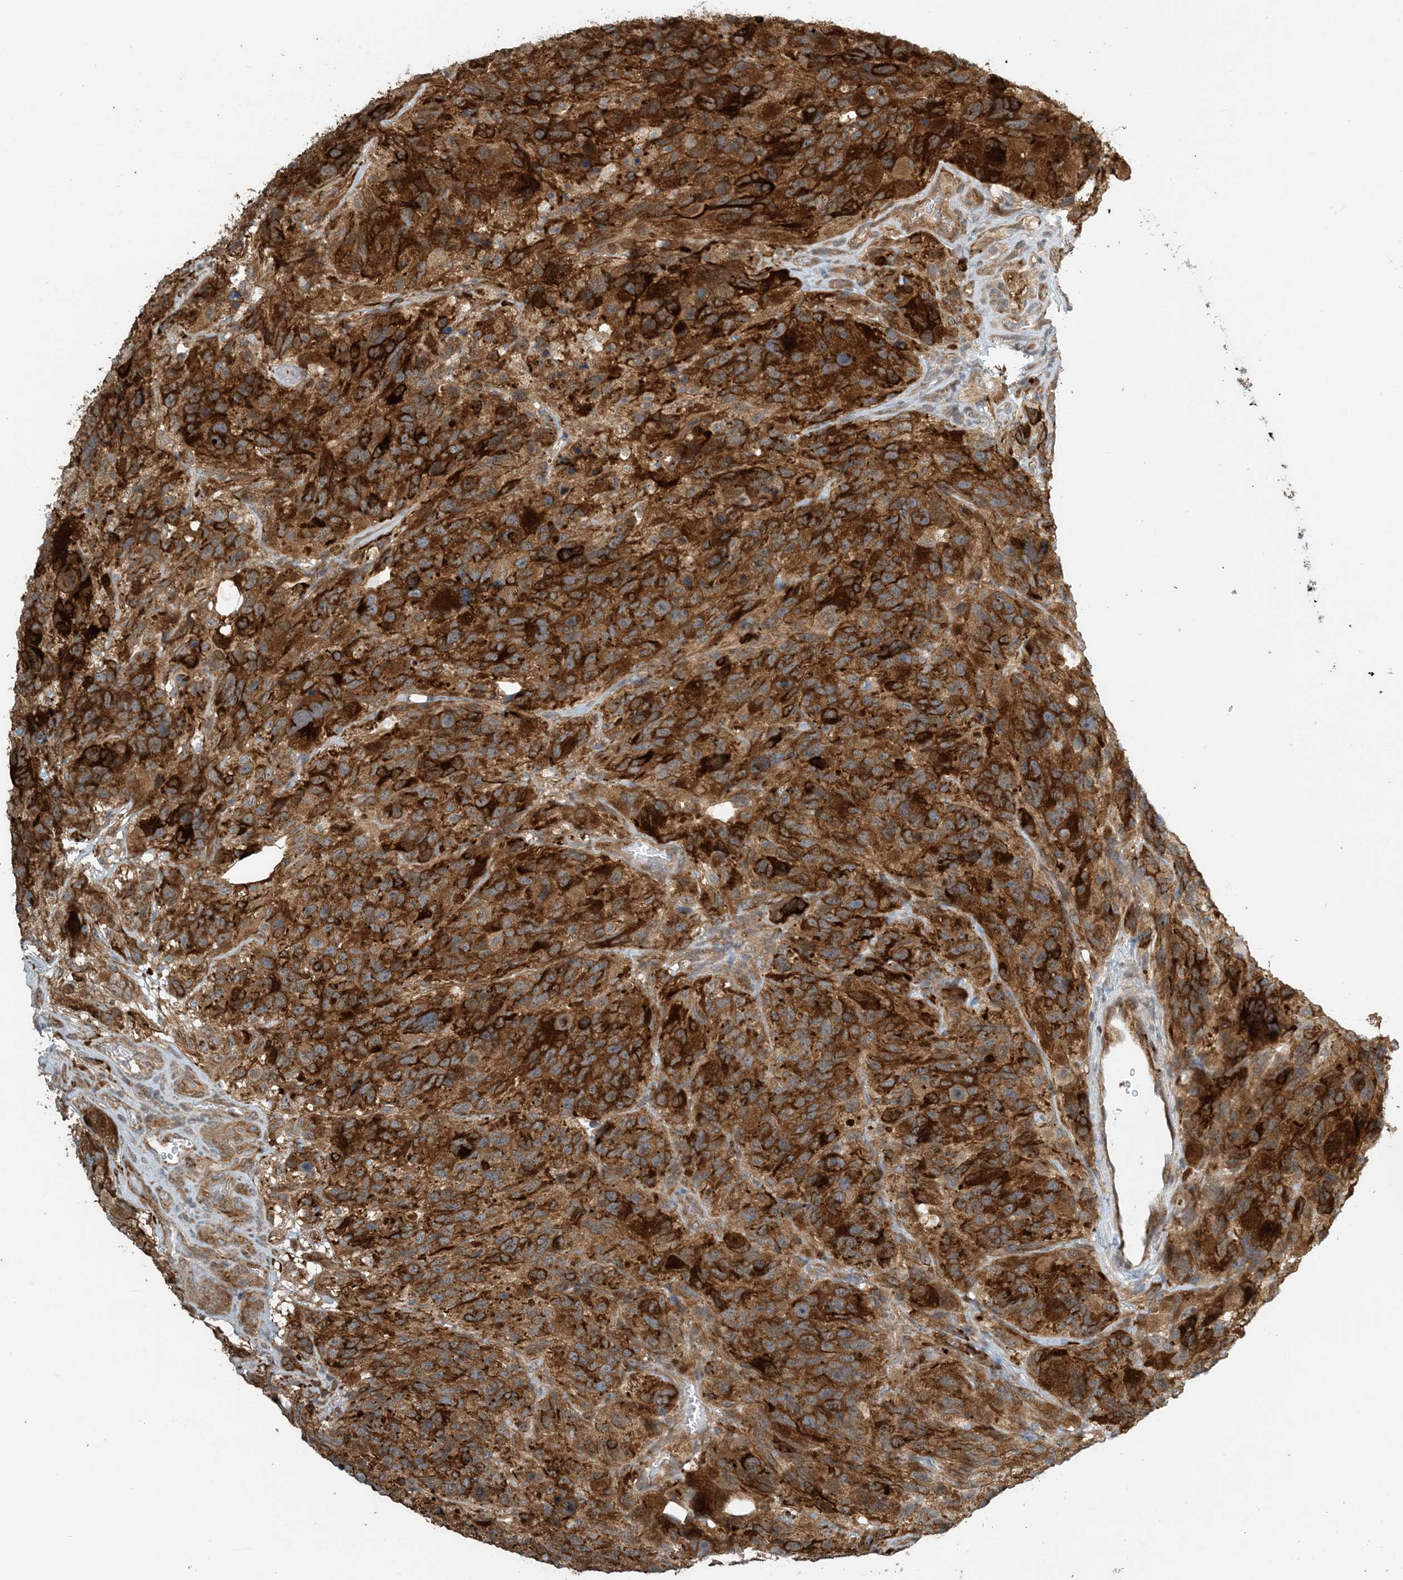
{"staining": {"intensity": "strong", "quantity": ">75%", "location": "cytoplasmic/membranous"}, "tissue": "glioma", "cell_type": "Tumor cells", "image_type": "cancer", "snomed": [{"axis": "morphology", "description": "Glioma, malignant, High grade"}, {"axis": "topography", "description": "Brain"}], "caption": "Protein staining by immunohistochemistry (IHC) shows strong cytoplasmic/membranous staining in approximately >75% of tumor cells in malignant glioma (high-grade). (DAB (3,3'-diaminobenzidine) = brown stain, brightfield microscopy at high magnification).", "gene": "ZBTB3", "patient": {"sex": "male", "age": 69}}